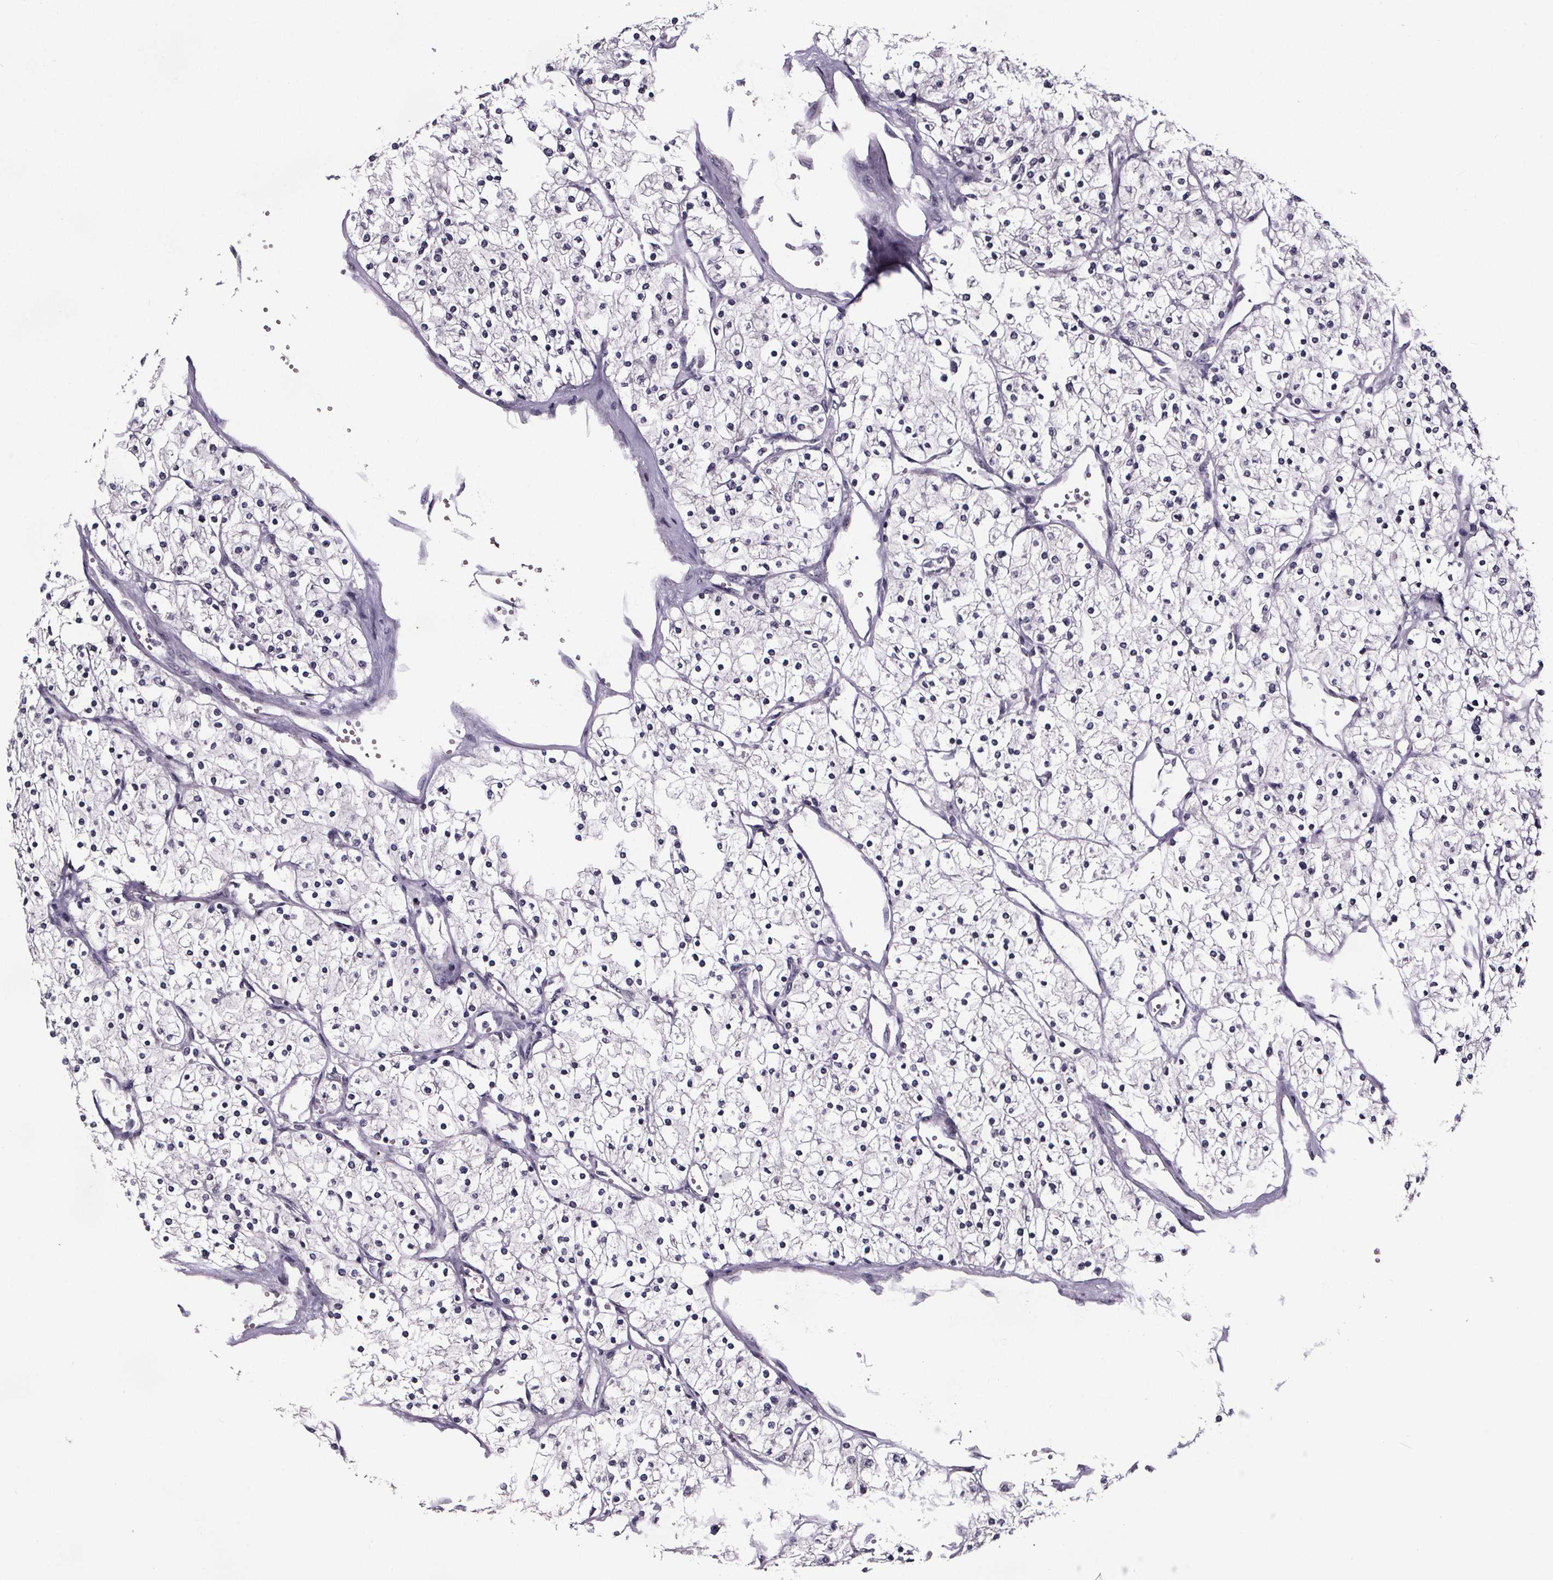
{"staining": {"intensity": "negative", "quantity": "none", "location": "none"}, "tissue": "renal cancer", "cell_type": "Tumor cells", "image_type": "cancer", "snomed": [{"axis": "morphology", "description": "Adenocarcinoma, NOS"}, {"axis": "topography", "description": "Kidney"}], "caption": "A photomicrograph of human renal cancer is negative for staining in tumor cells. (DAB (3,3'-diaminobenzidine) IHC, high magnification).", "gene": "AR", "patient": {"sex": "male", "age": 80}}